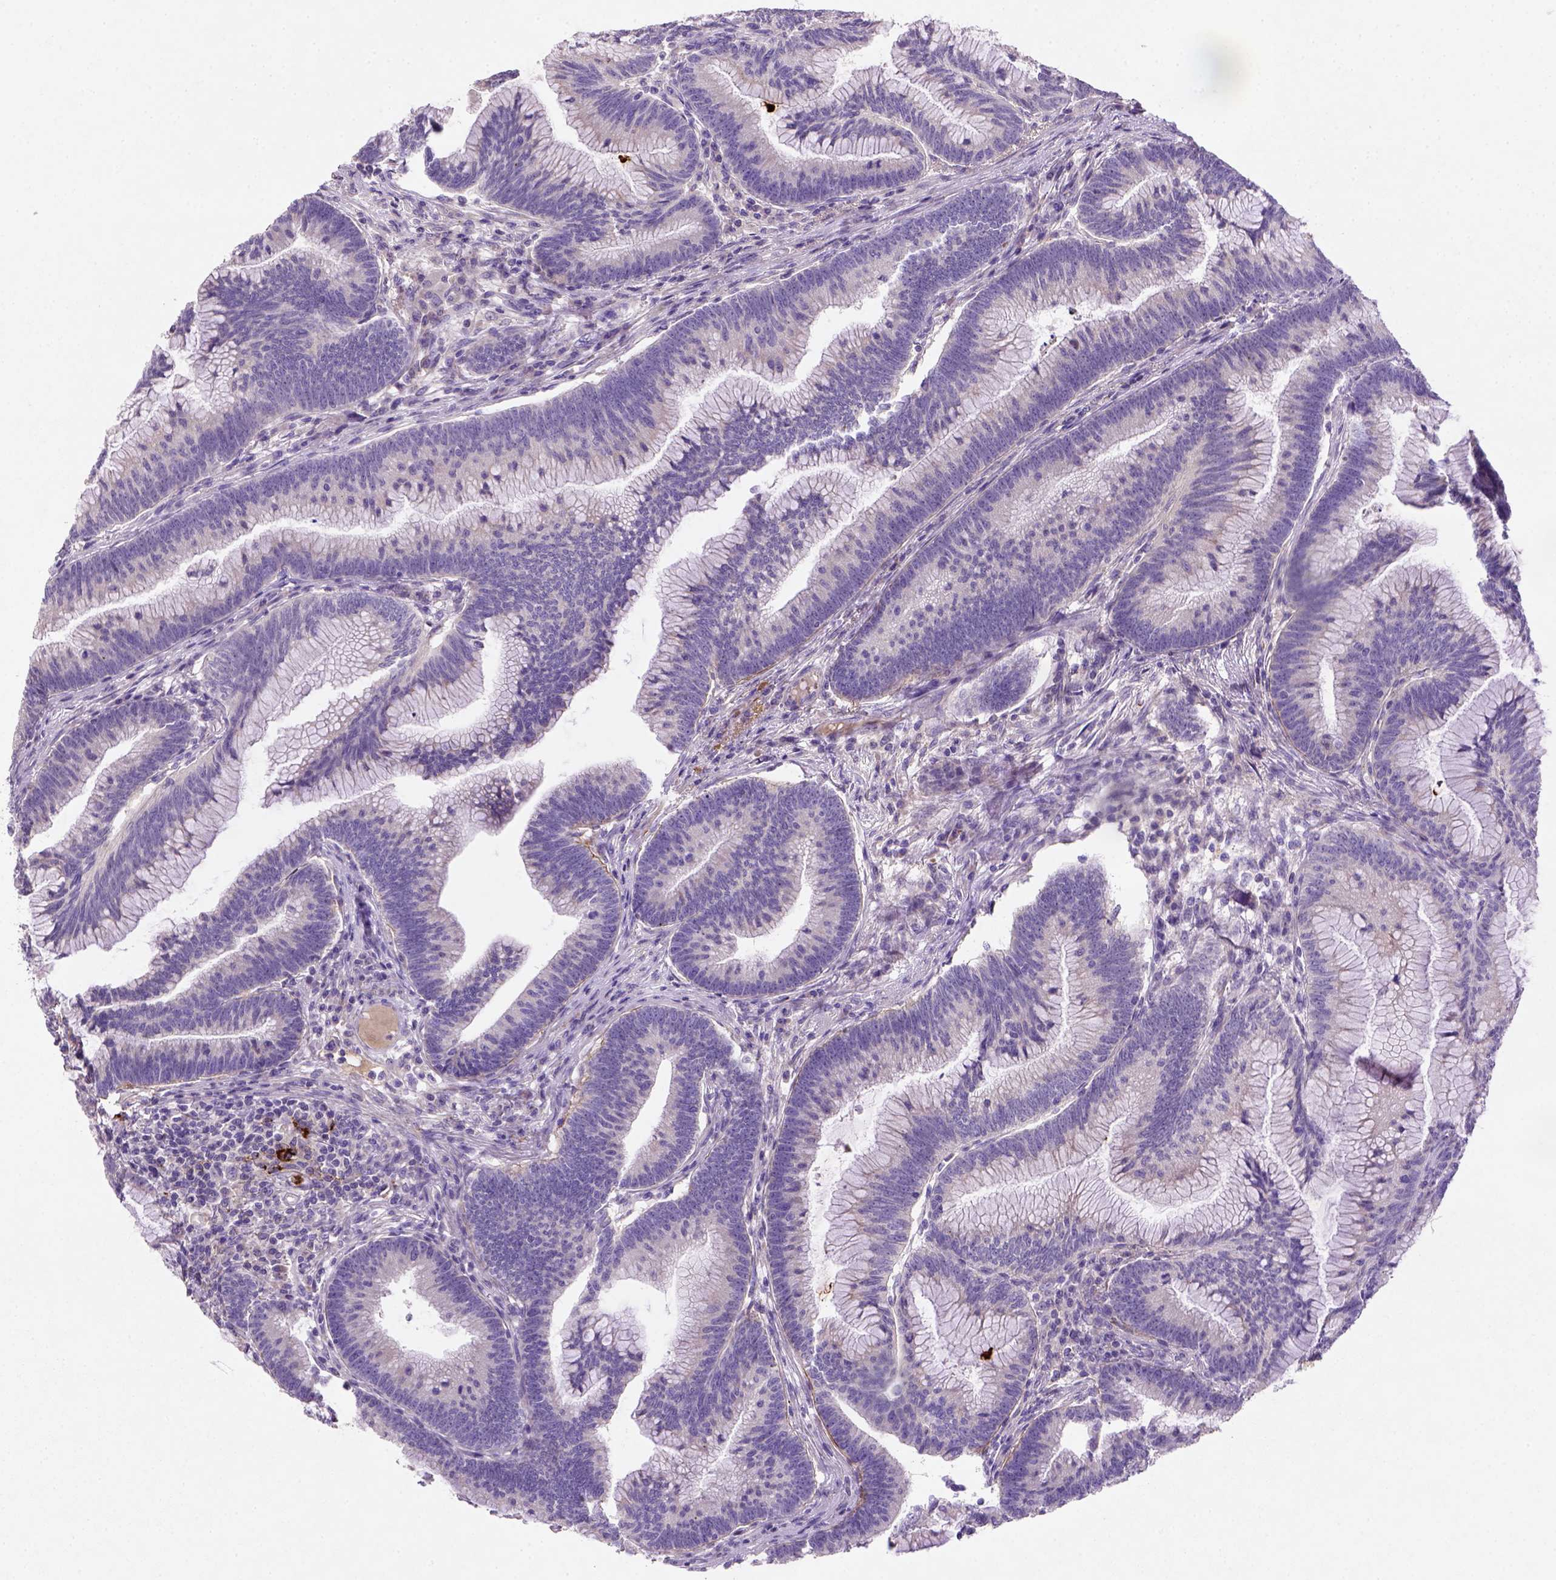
{"staining": {"intensity": "negative", "quantity": "none", "location": "none"}, "tissue": "colorectal cancer", "cell_type": "Tumor cells", "image_type": "cancer", "snomed": [{"axis": "morphology", "description": "Adenocarcinoma, NOS"}, {"axis": "topography", "description": "Colon"}], "caption": "High power microscopy image of an immunohistochemistry (IHC) histopathology image of adenocarcinoma (colorectal), revealing no significant positivity in tumor cells. (Brightfield microscopy of DAB (3,3'-diaminobenzidine) immunohistochemistry at high magnification).", "gene": "NUDT2", "patient": {"sex": "female", "age": 78}}